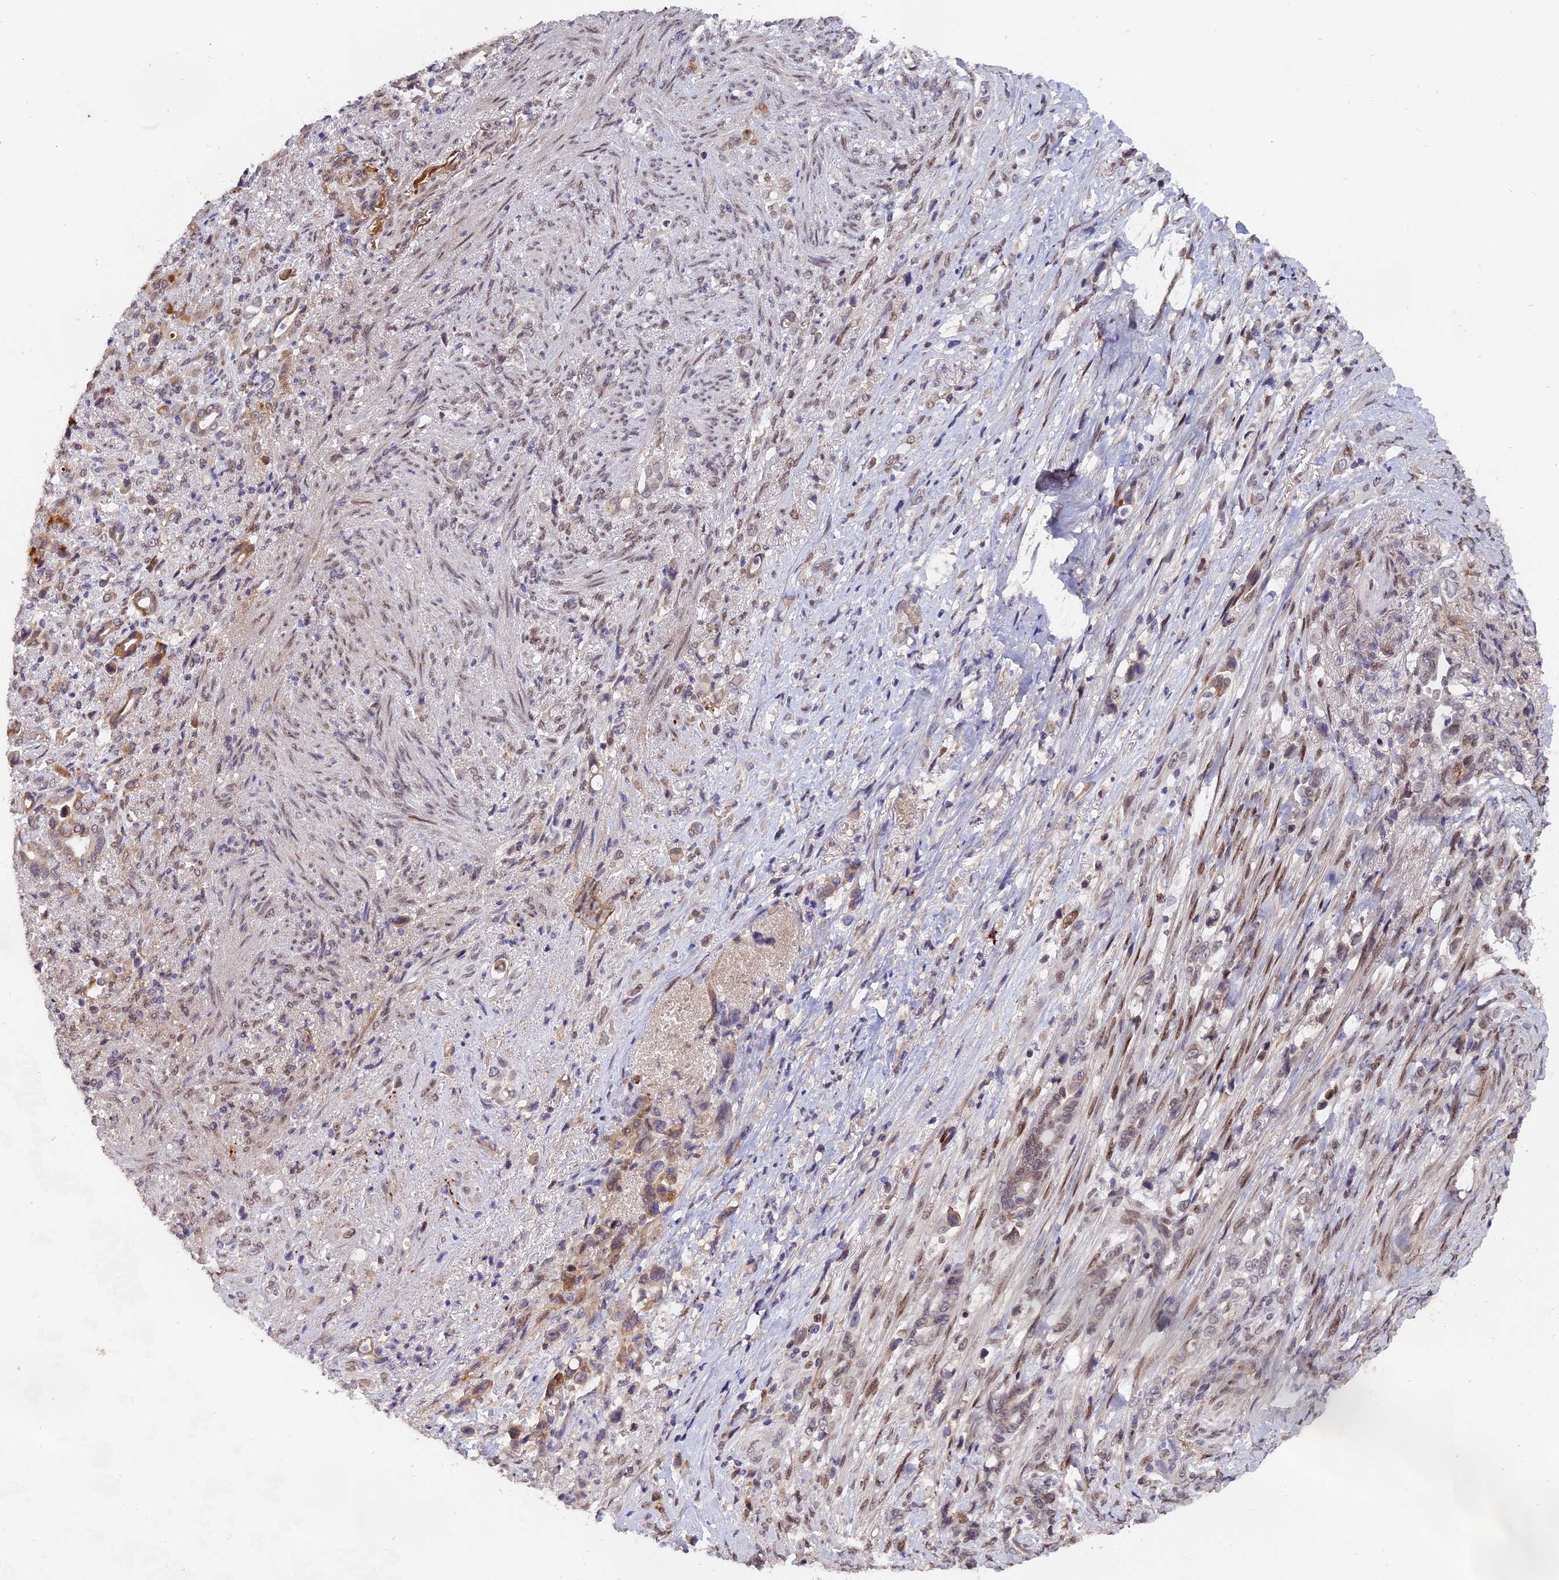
{"staining": {"intensity": "weak", "quantity": "25%-75%", "location": "nuclear"}, "tissue": "stomach cancer", "cell_type": "Tumor cells", "image_type": "cancer", "snomed": [{"axis": "morphology", "description": "Normal tissue, NOS"}, {"axis": "morphology", "description": "Adenocarcinoma, NOS"}, {"axis": "topography", "description": "Stomach"}], "caption": "Human stomach adenocarcinoma stained with a brown dye exhibits weak nuclear positive positivity in approximately 25%-75% of tumor cells.", "gene": "PYGO1", "patient": {"sex": "female", "age": 79}}